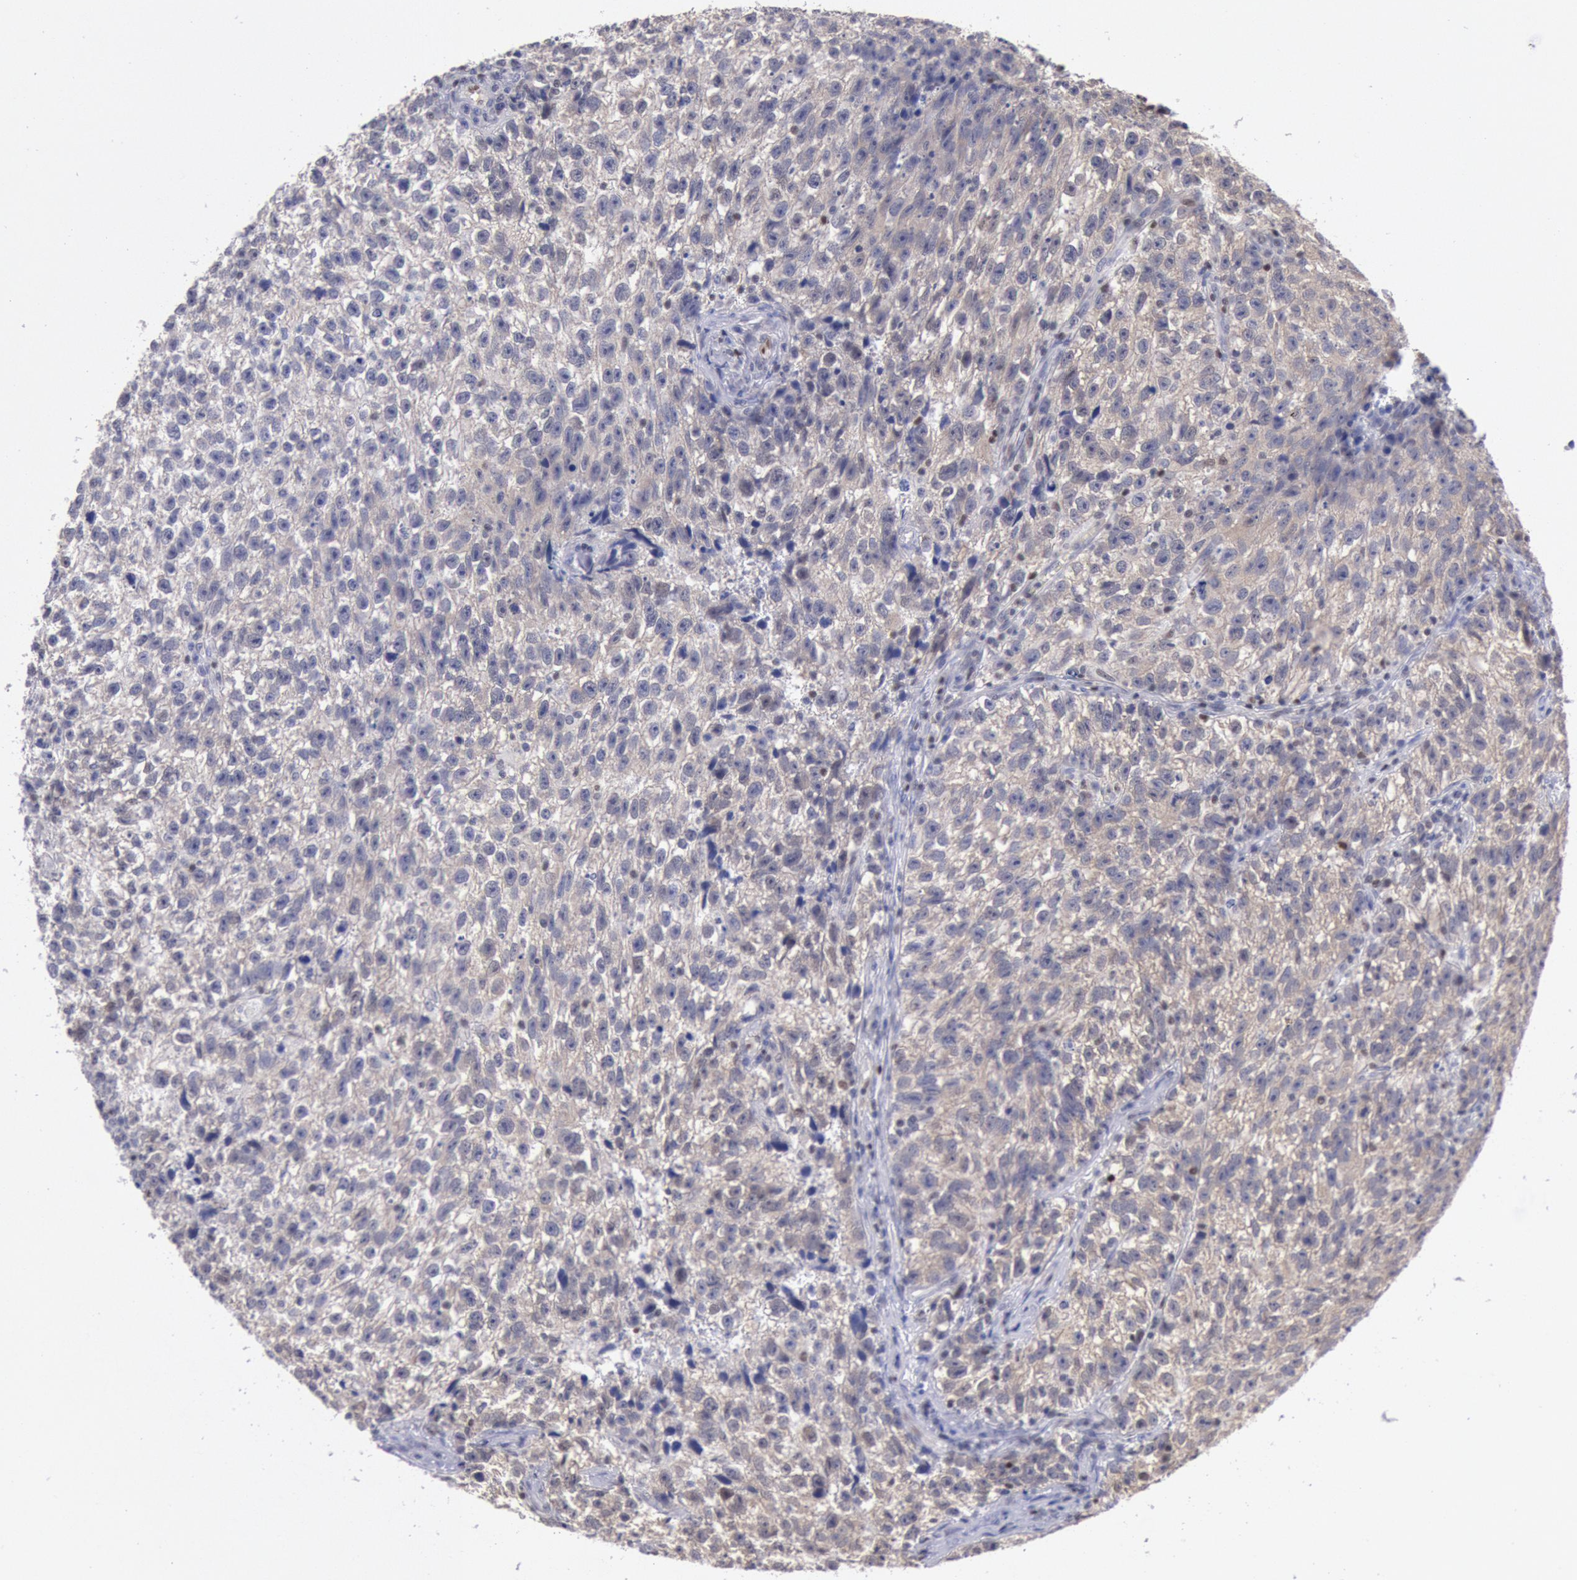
{"staining": {"intensity": "negative", "quantity": "none", "location": "none"}, "tissue": "testis cancer", "cell_type": "Tumor cells", "image_type": "cancer", "snomed": [{"axis": "morphology", "description": "Seminoma, NOS"}, {"axis": "topography", "description": "Testis"}], "caption": "IHC of human seminoma (testis) exhibits no expression in tumor cells.", "gene": "RPS6KA5", "patient": {"sex": "male", "age": 38}}